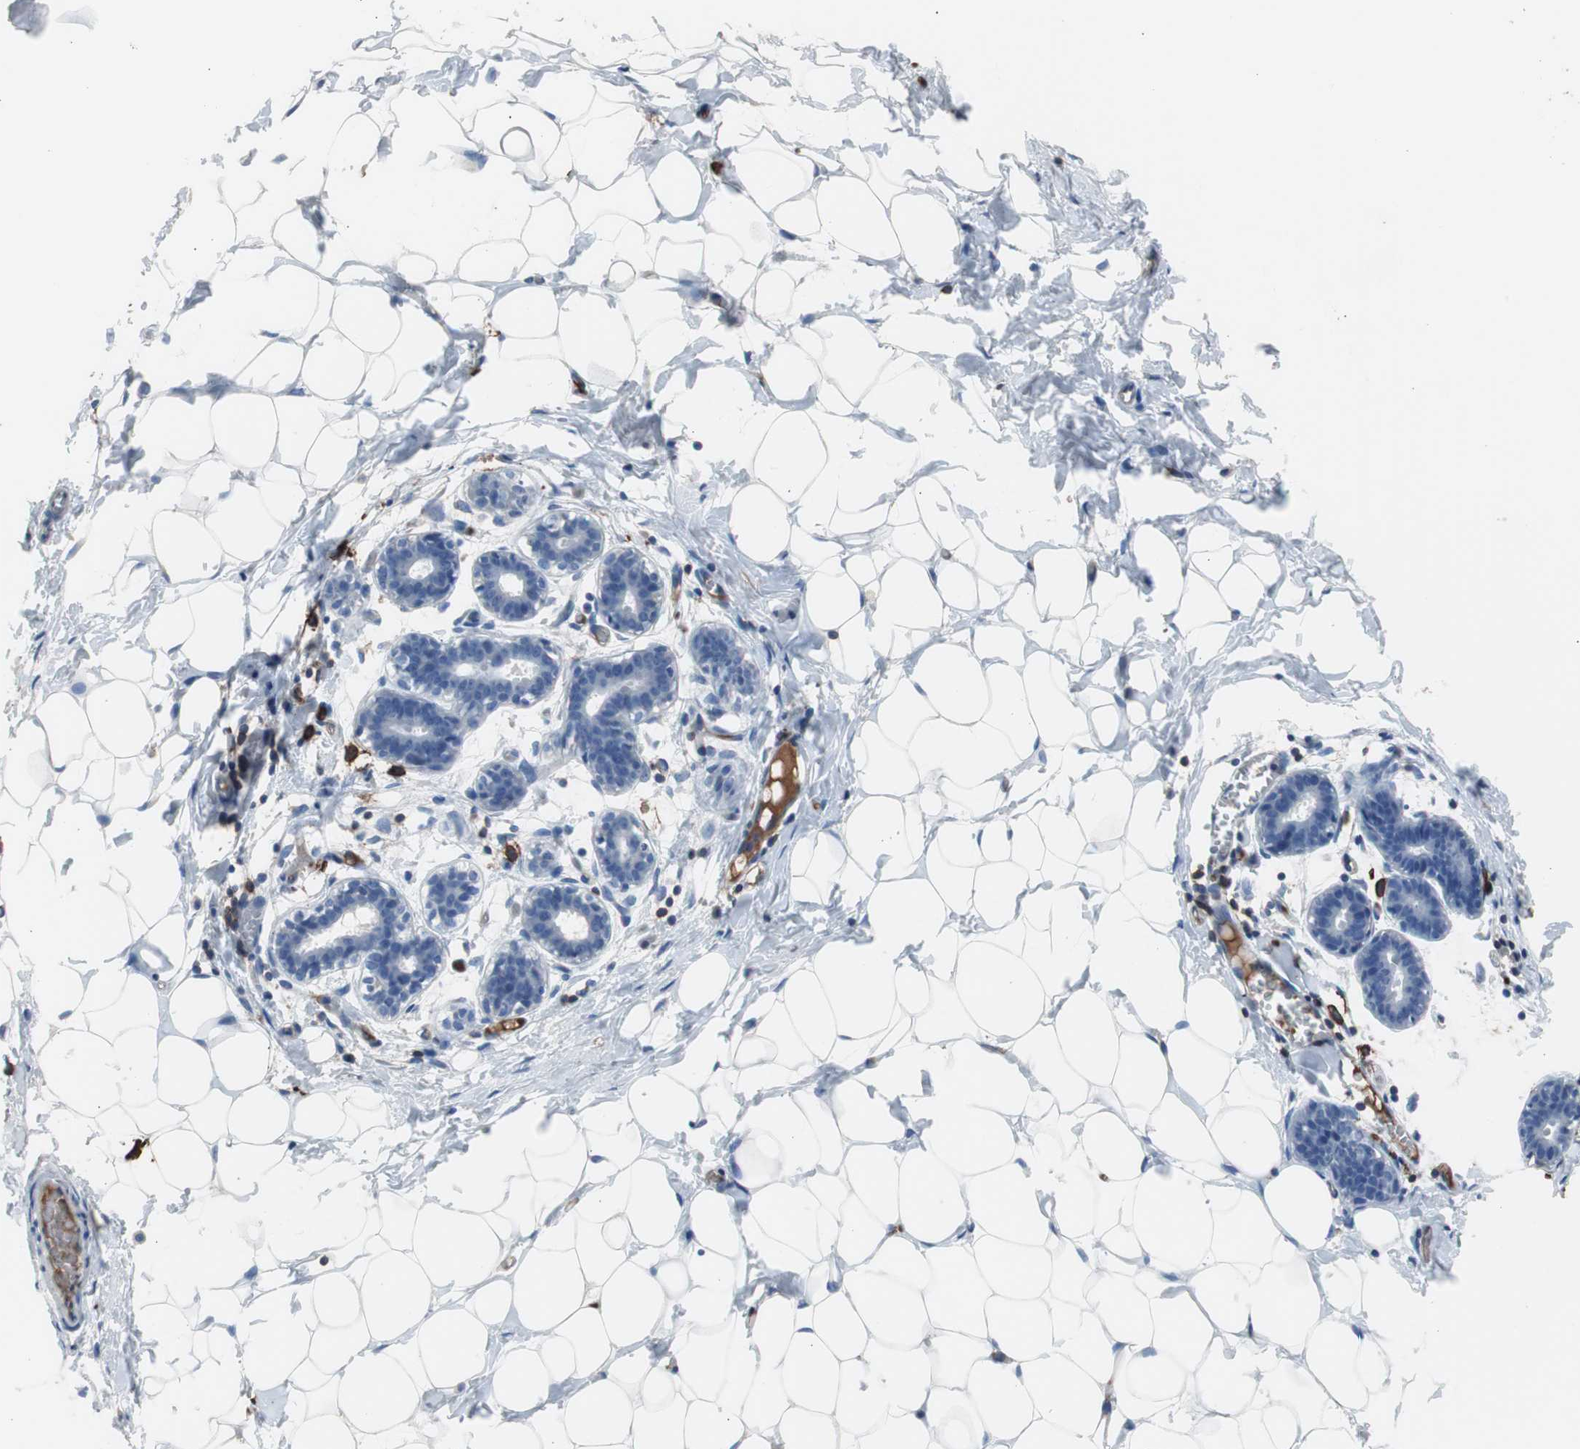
{"staining": {"intensity": "negative", "quantity": "none", "location": "none"}, "tissue": "breast", "cell_type": "Adipocytes", "image_type": "normal", "snomed": [{"axis": "morphology", "description": "Normal tissue, NOS"}, {"axis": "topography", "description": "Breast"}], "caption": "Protein analysis of normal breast shows no significant staining in adipocytes. (DAB (3,3'-diaminobenzidine) IHC visualized using brightfield microscopy, high magnification).", "gene": "FCGR2B", "patient": {"sex": "female", "age": 27}}